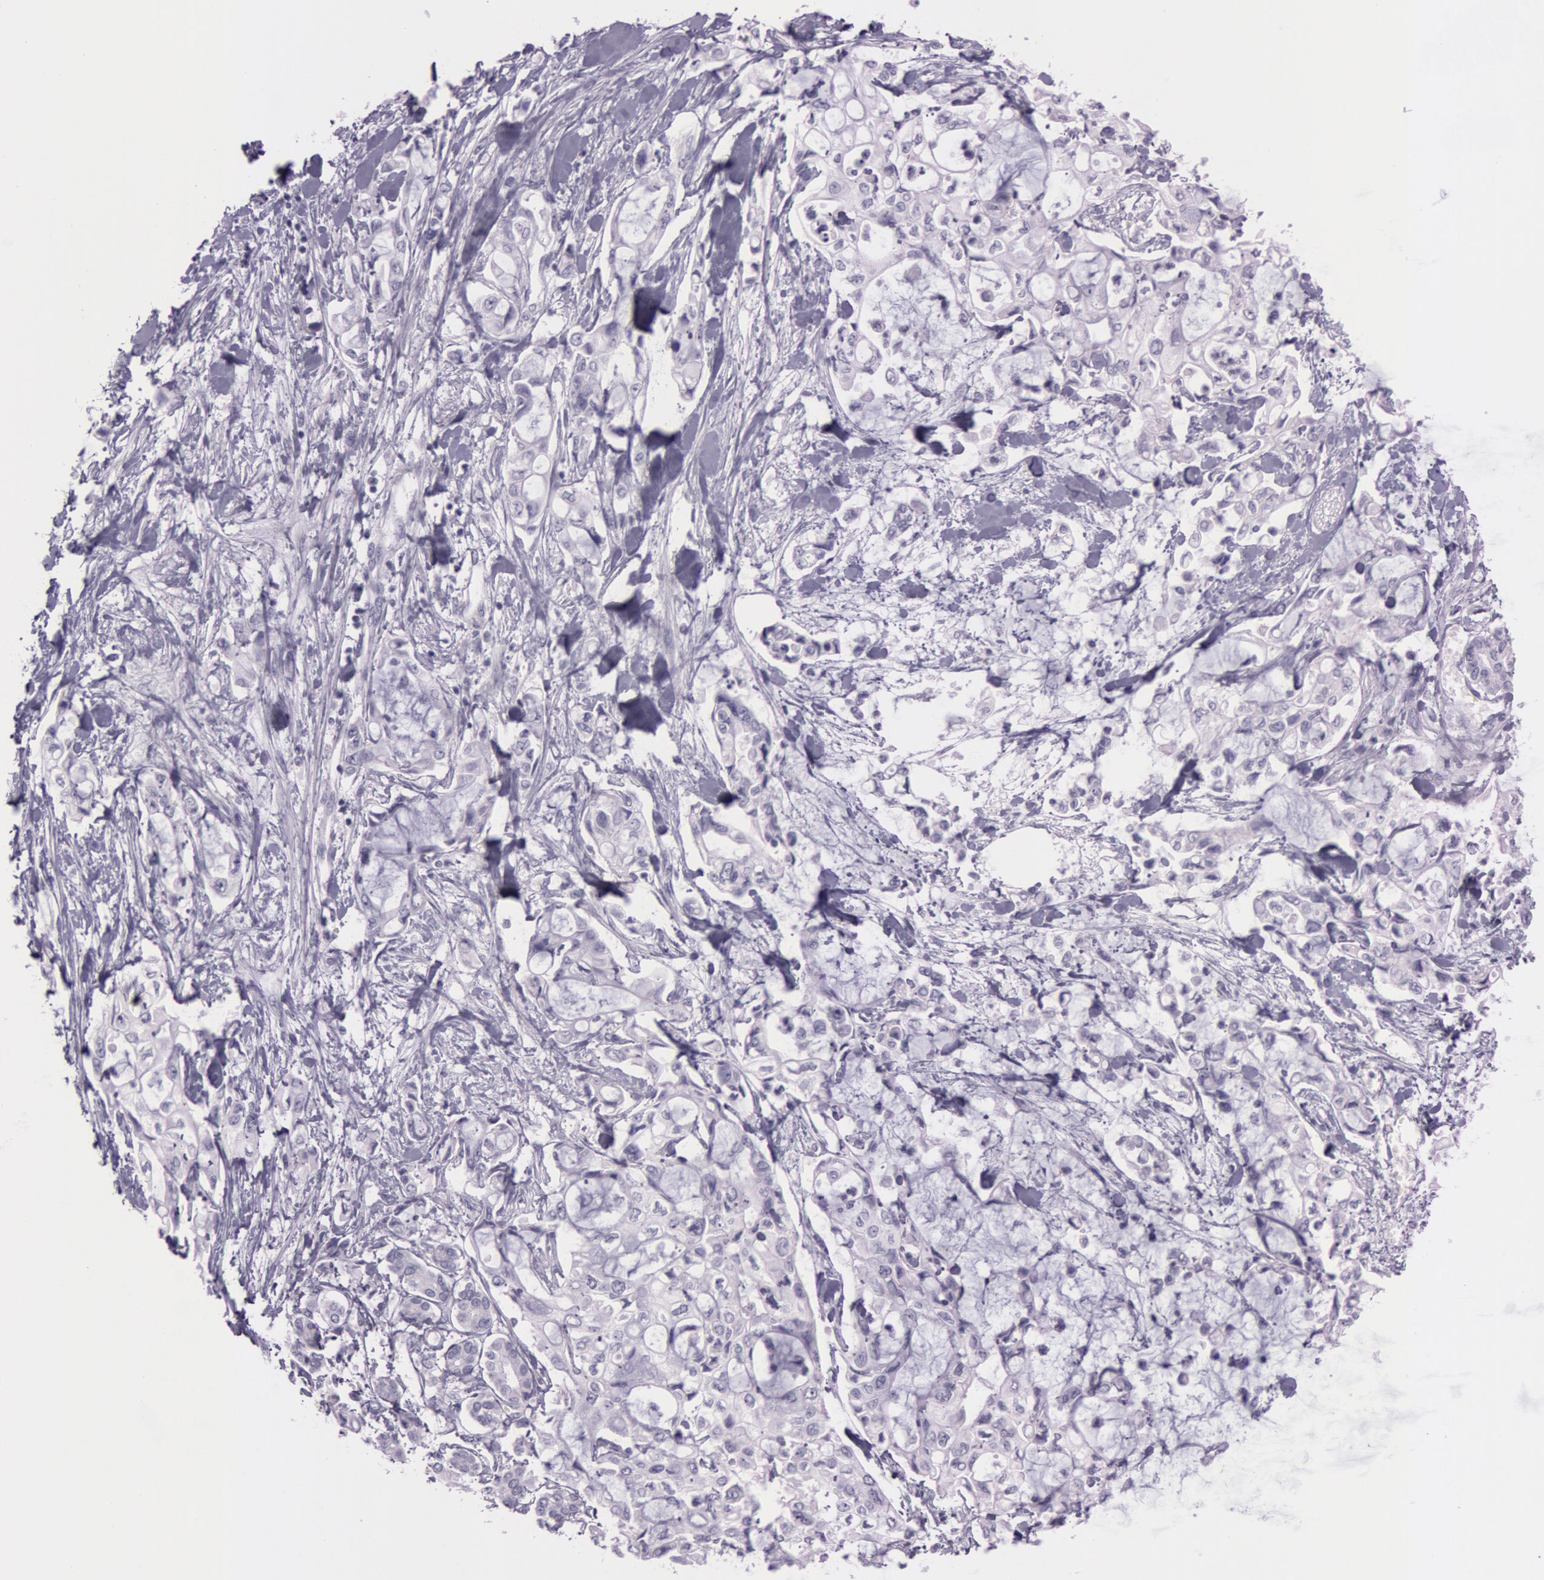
{"staining": {"intensity": "negative", "quantity": "none", "location": "none"}, "tissue": "pancreatic cancer", "cell_type": "Tumor cells", "image_type": "cancer", "snomed": [{"axis": "morphology", "description": "Adenocarcinoma, NOS"}, {"axis": "topography", "description": "Pancreas"}], "caption": "An immunohistochemistry (IHC) micrograph of adenocarcinoma (pancreatic) is shown. There is no staining in tumor cells of adenocarcinoma (pancreatic).", "gene": "S100A7", "patient": {"sex": "female", "age": 70}}